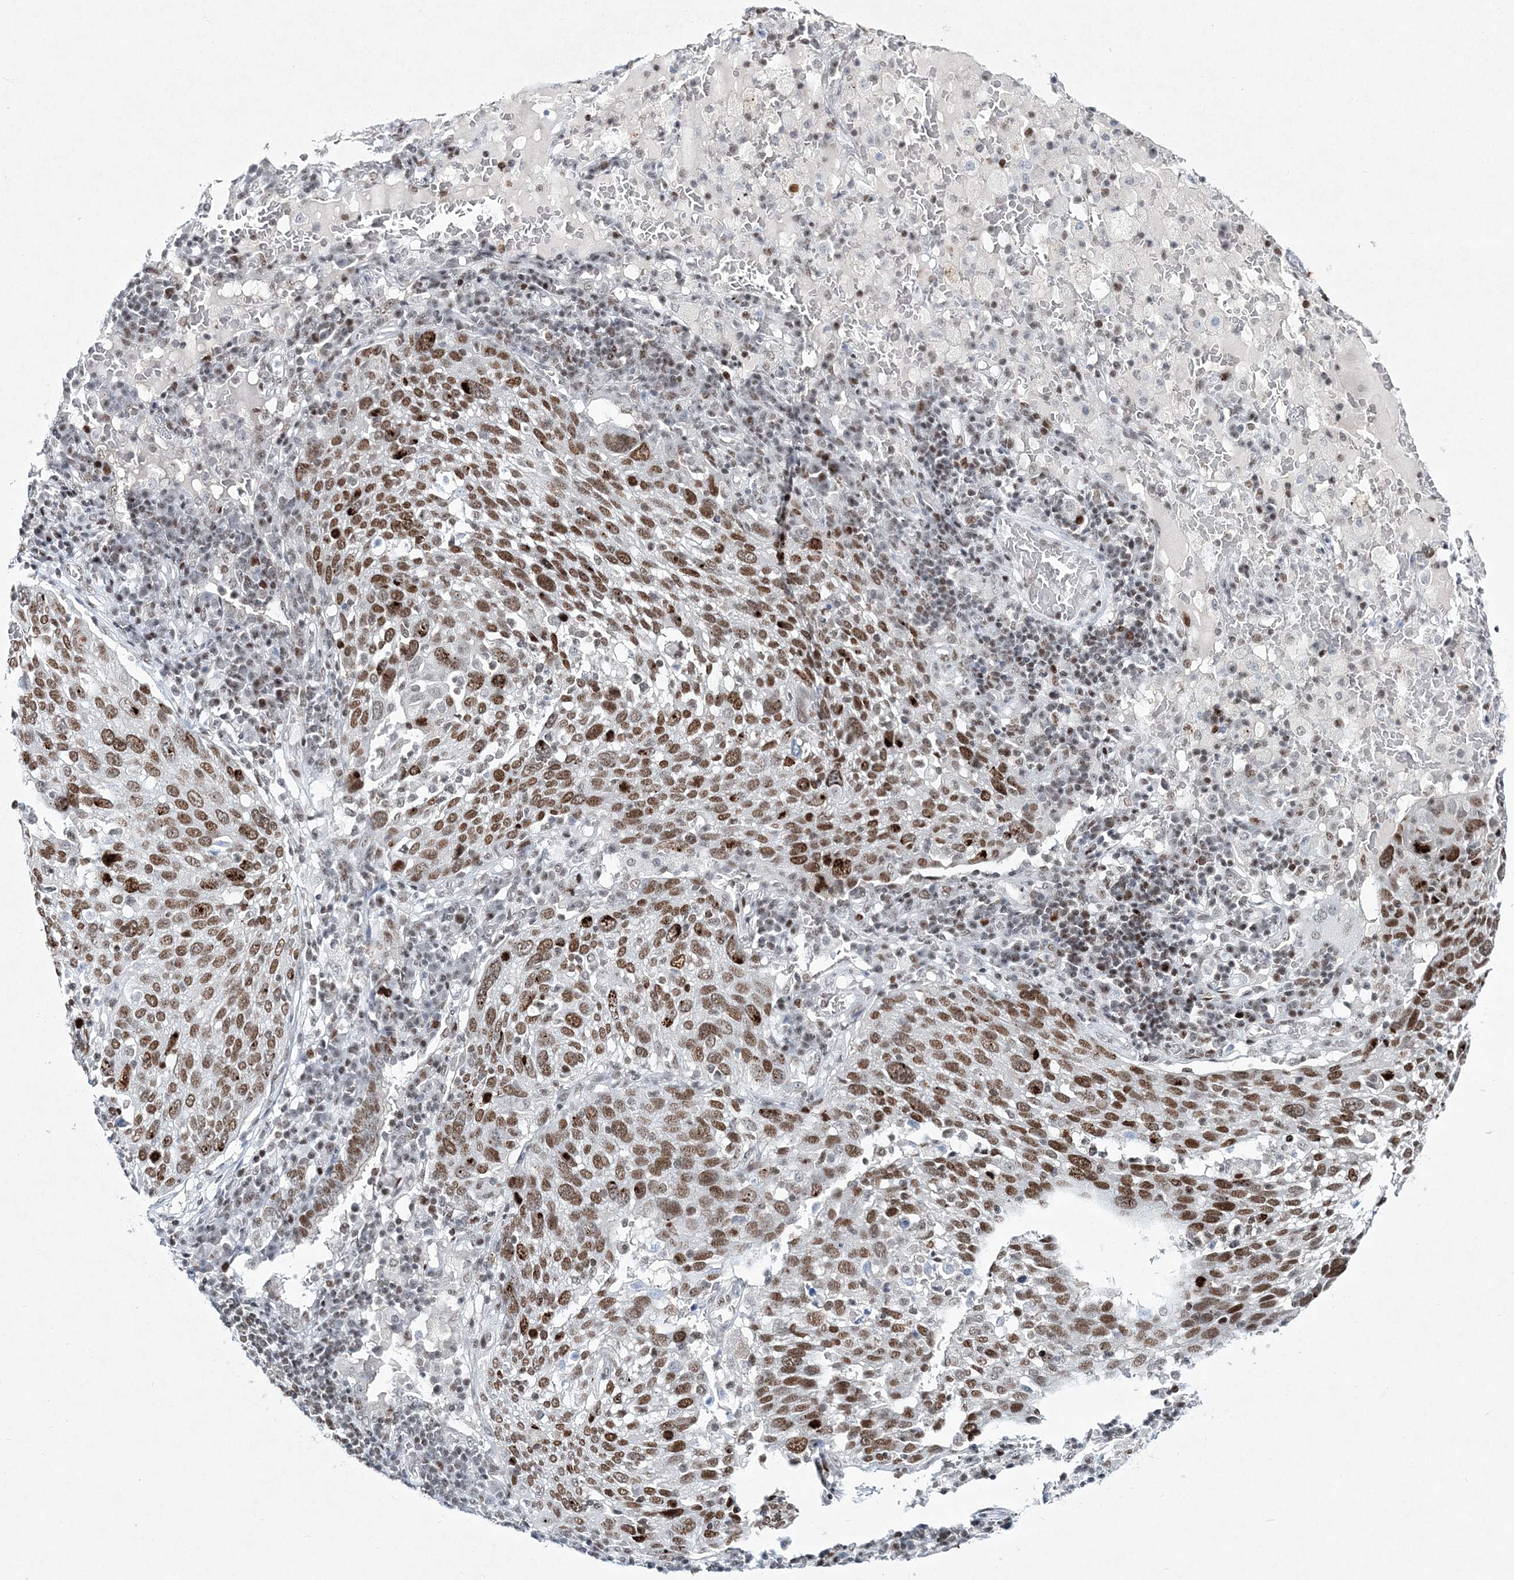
{"staining": {"intensity": "moderate", "quantity": ">75%", "location": "nuclear"}, "tissue": "lung cancer", "cell_type": "Tumor cells", "image_type": "cancer", "snomed": [{"axis": "morphology", "description": "Squamous cell carcinoma, NOS"}, {"axis": "topography", "description": "Lung"}], "caption": "Immunohistochemistry (IHC) of human lung cancer (squamous cell carcinoma) demonstrates medium levels of moderate nuclear positivity in about >75% of tumor cells. The protein of interest is shown in brown color, while the nuclei are stained blue.", "gene": "LRRFIP2", "patient": {"sex": "male", "age": 65}}